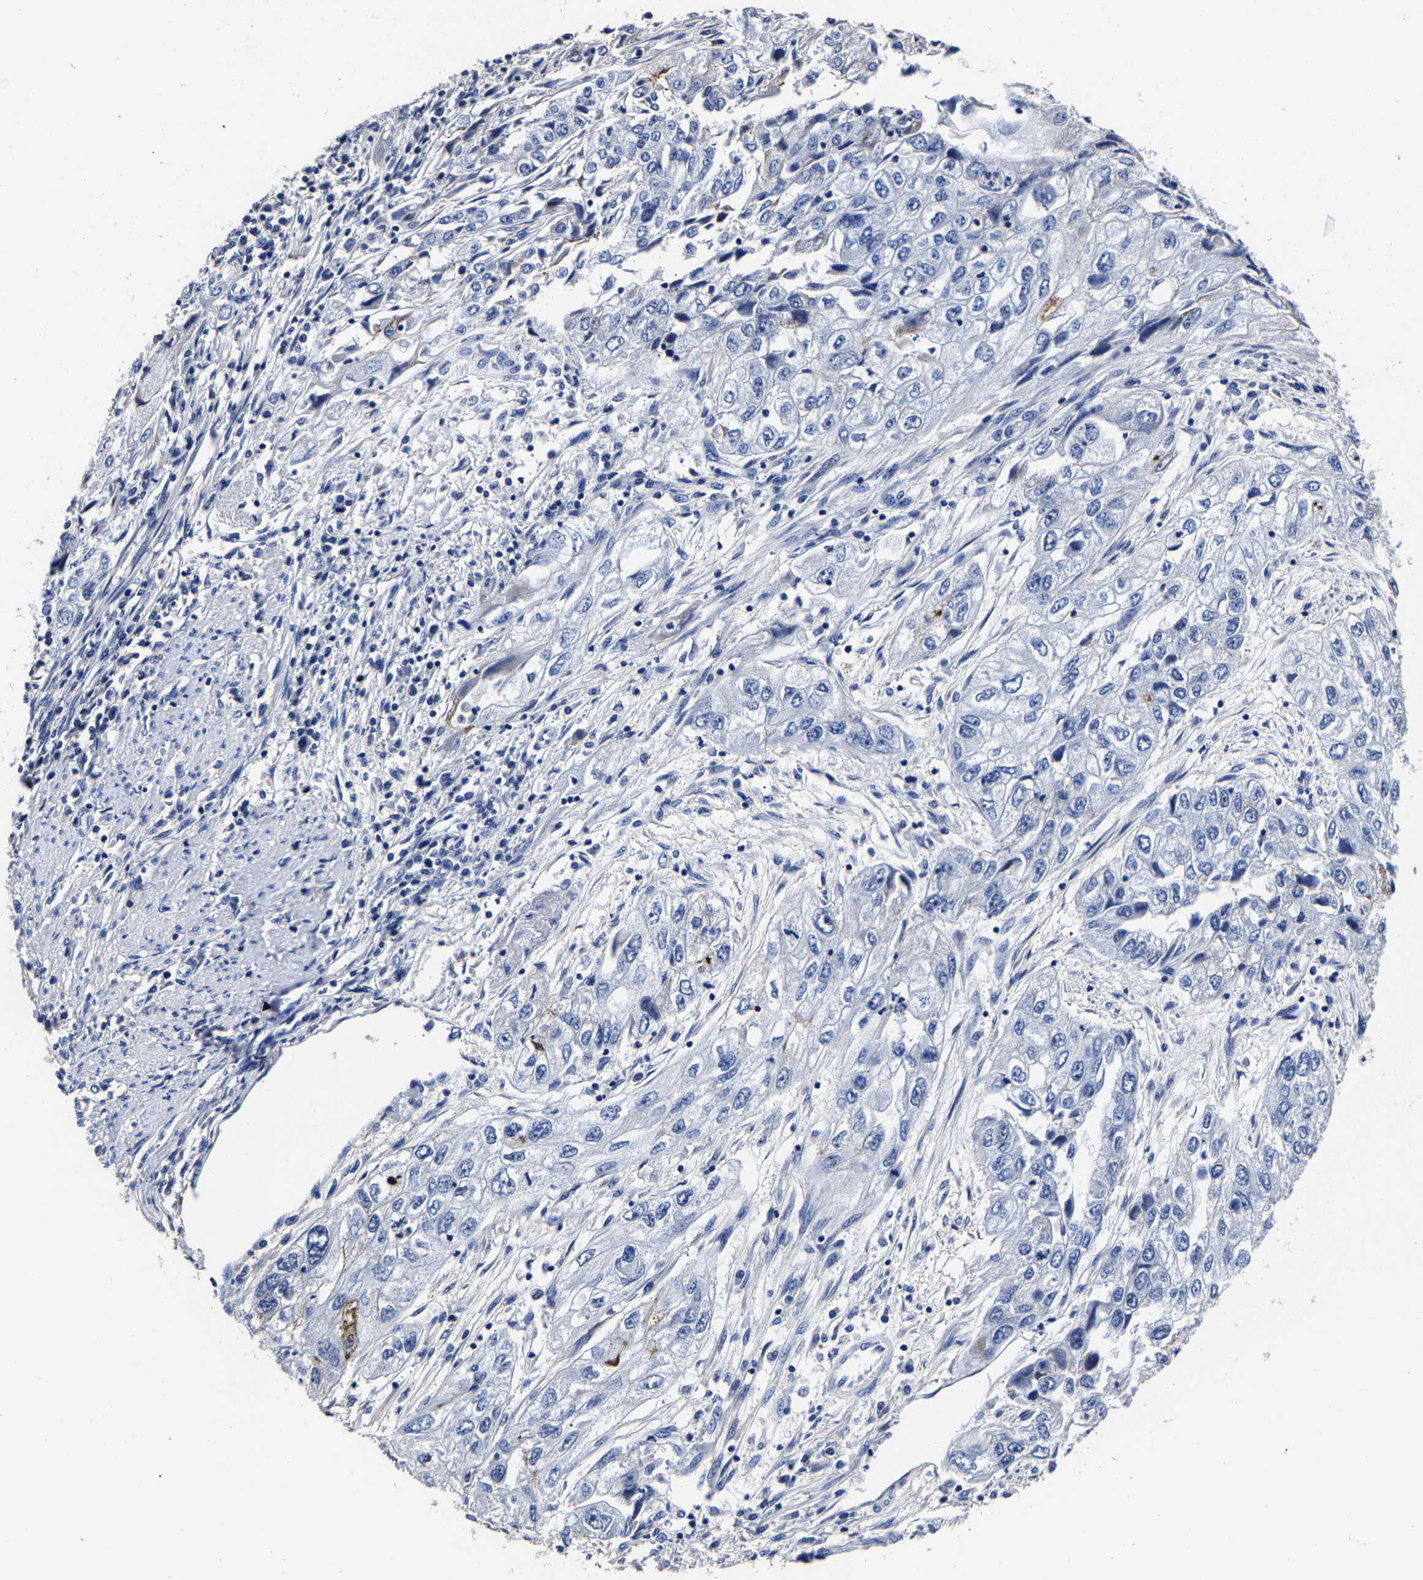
{"staining": {"intensity": "negative", "quantity": "none", "location": "none"}, "tissue": "endometrial cancer", "cell_type": "Tumor cells", "image_type": "cancer", "snomed": [{"axis": "morphology", "description": "Adenocarcinoma, NOS"}, {"axis": "topography", "description": "Endometrium"}], "caption": "This is a histopathology image of IHC staining of endometrial cancer, which shows no staining in tumor cells.", "gene": "AKAP4", "patient": {"sex": "female", "age": 49}}